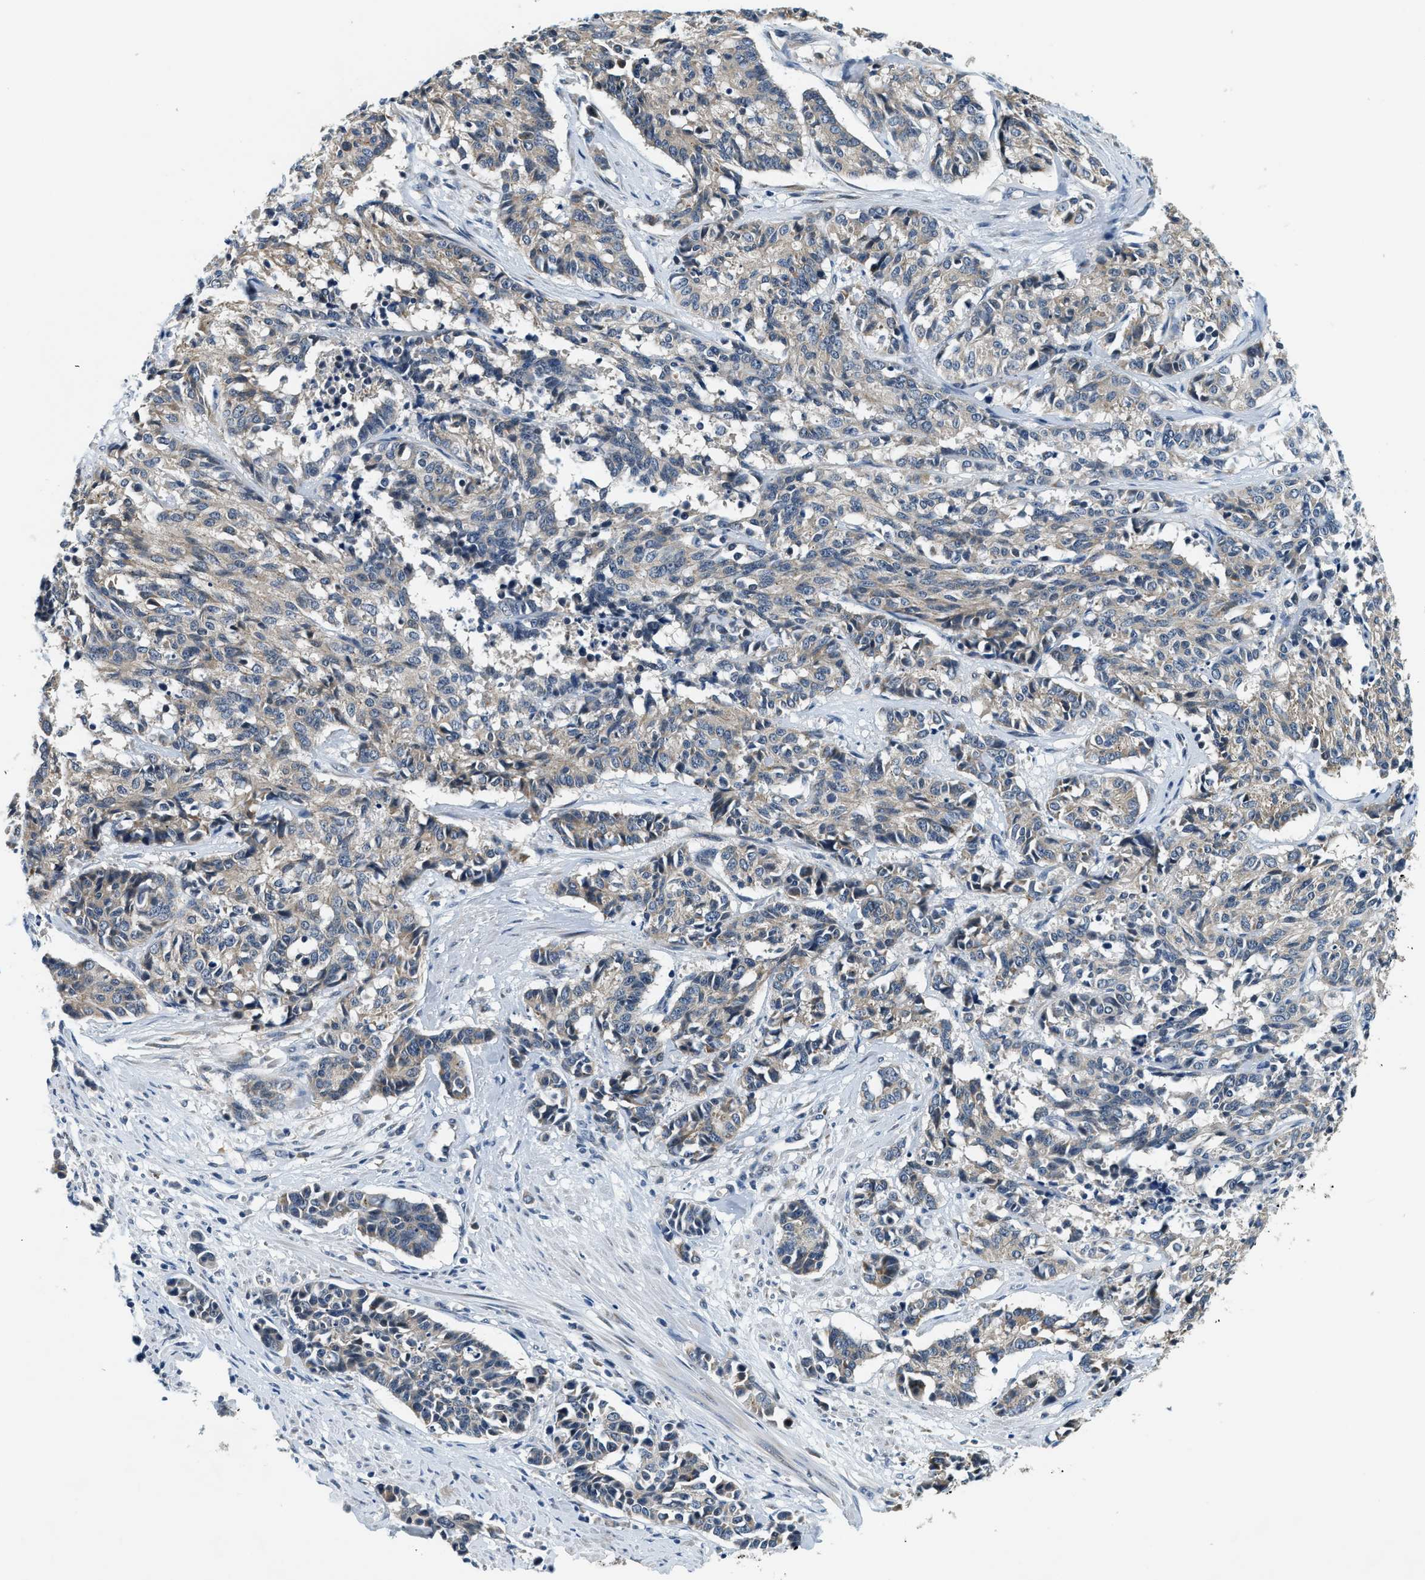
{"staining": {"intensity": "negative", "quantity": "none", "location": "none"}, "tissue": "cervical cancer", "cell_type": "Tumor cells", "image_type": "cancer", "snomed": [{"axis": "morphology", "description": "Squamous cell carcinoma, NOS"}, {"axis": "topography", "description": "Cervix"}], "caption": "High power microscopy photomicrograph of an immunohistochemistry histopathology image of cervical cancer, revealing no significant staining in tumor cells.", "gene": "YAE1", "patient": {"sex": "female", "age": 35}}